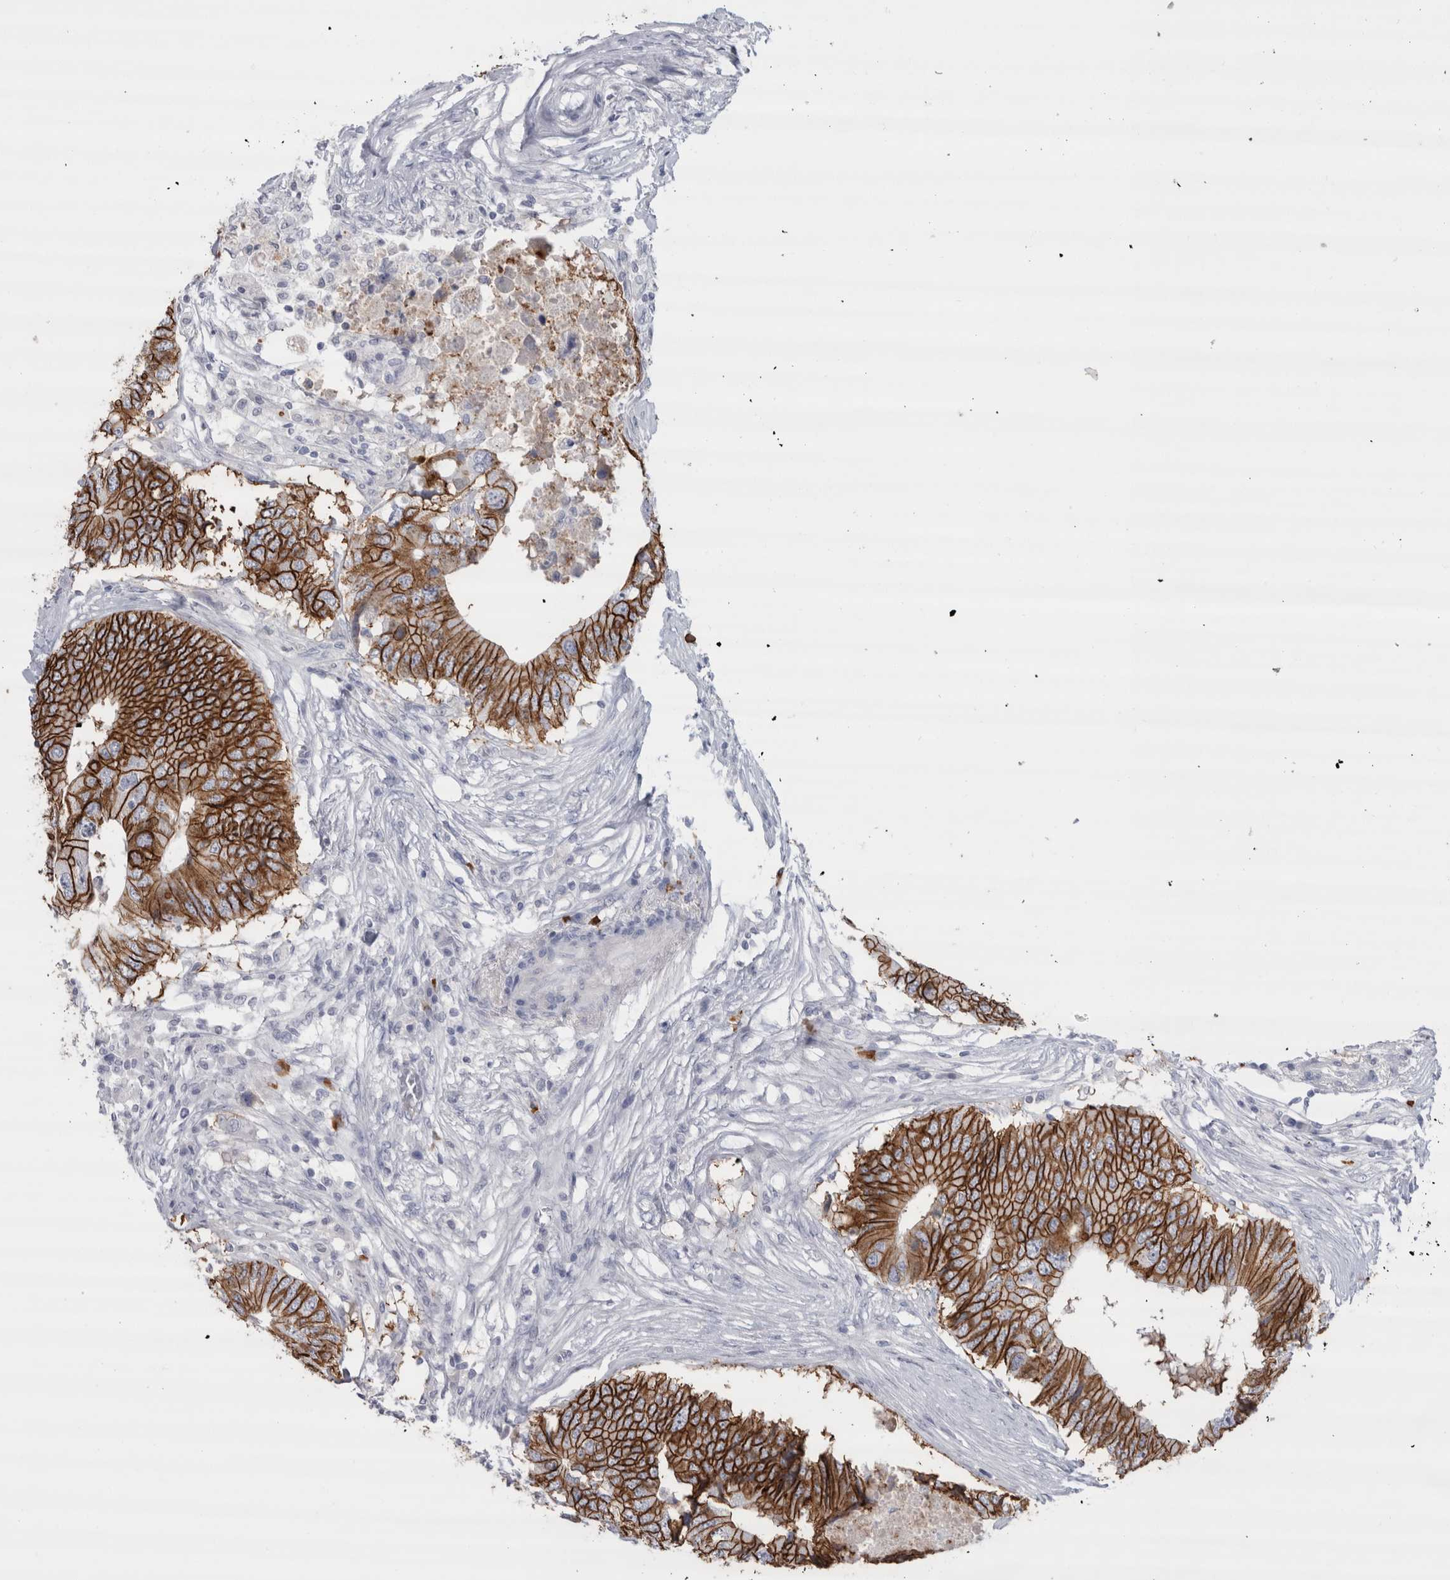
{"staining": {"intensity": "strong", "quantity": ">75%", "location": "cytoplasmic/membranous"}, "tissue": "colorectal cancer", "cell_type": "Tumor cells", "image_type": "cancer", "snomed": [{"axis": "morphology", "description": "Adenocarcinoma, NOS"}, {"axis": "topography", "description": "Colon"}], "caption": "An immunohistochemistry (IHC) histopathology image of tumor tissue is shown. Protein staining in brown highlights strong cytoplasmic/membranous positivity in adenocarcinoma (colorectal) within tumor cells. The staining is performed using DAB brown chromogen to label protein expression. The nuclei are counter-stained blue using hematoxylin.", "gene": "CDH17", "patient": {"sex": "male", "age": 71}}